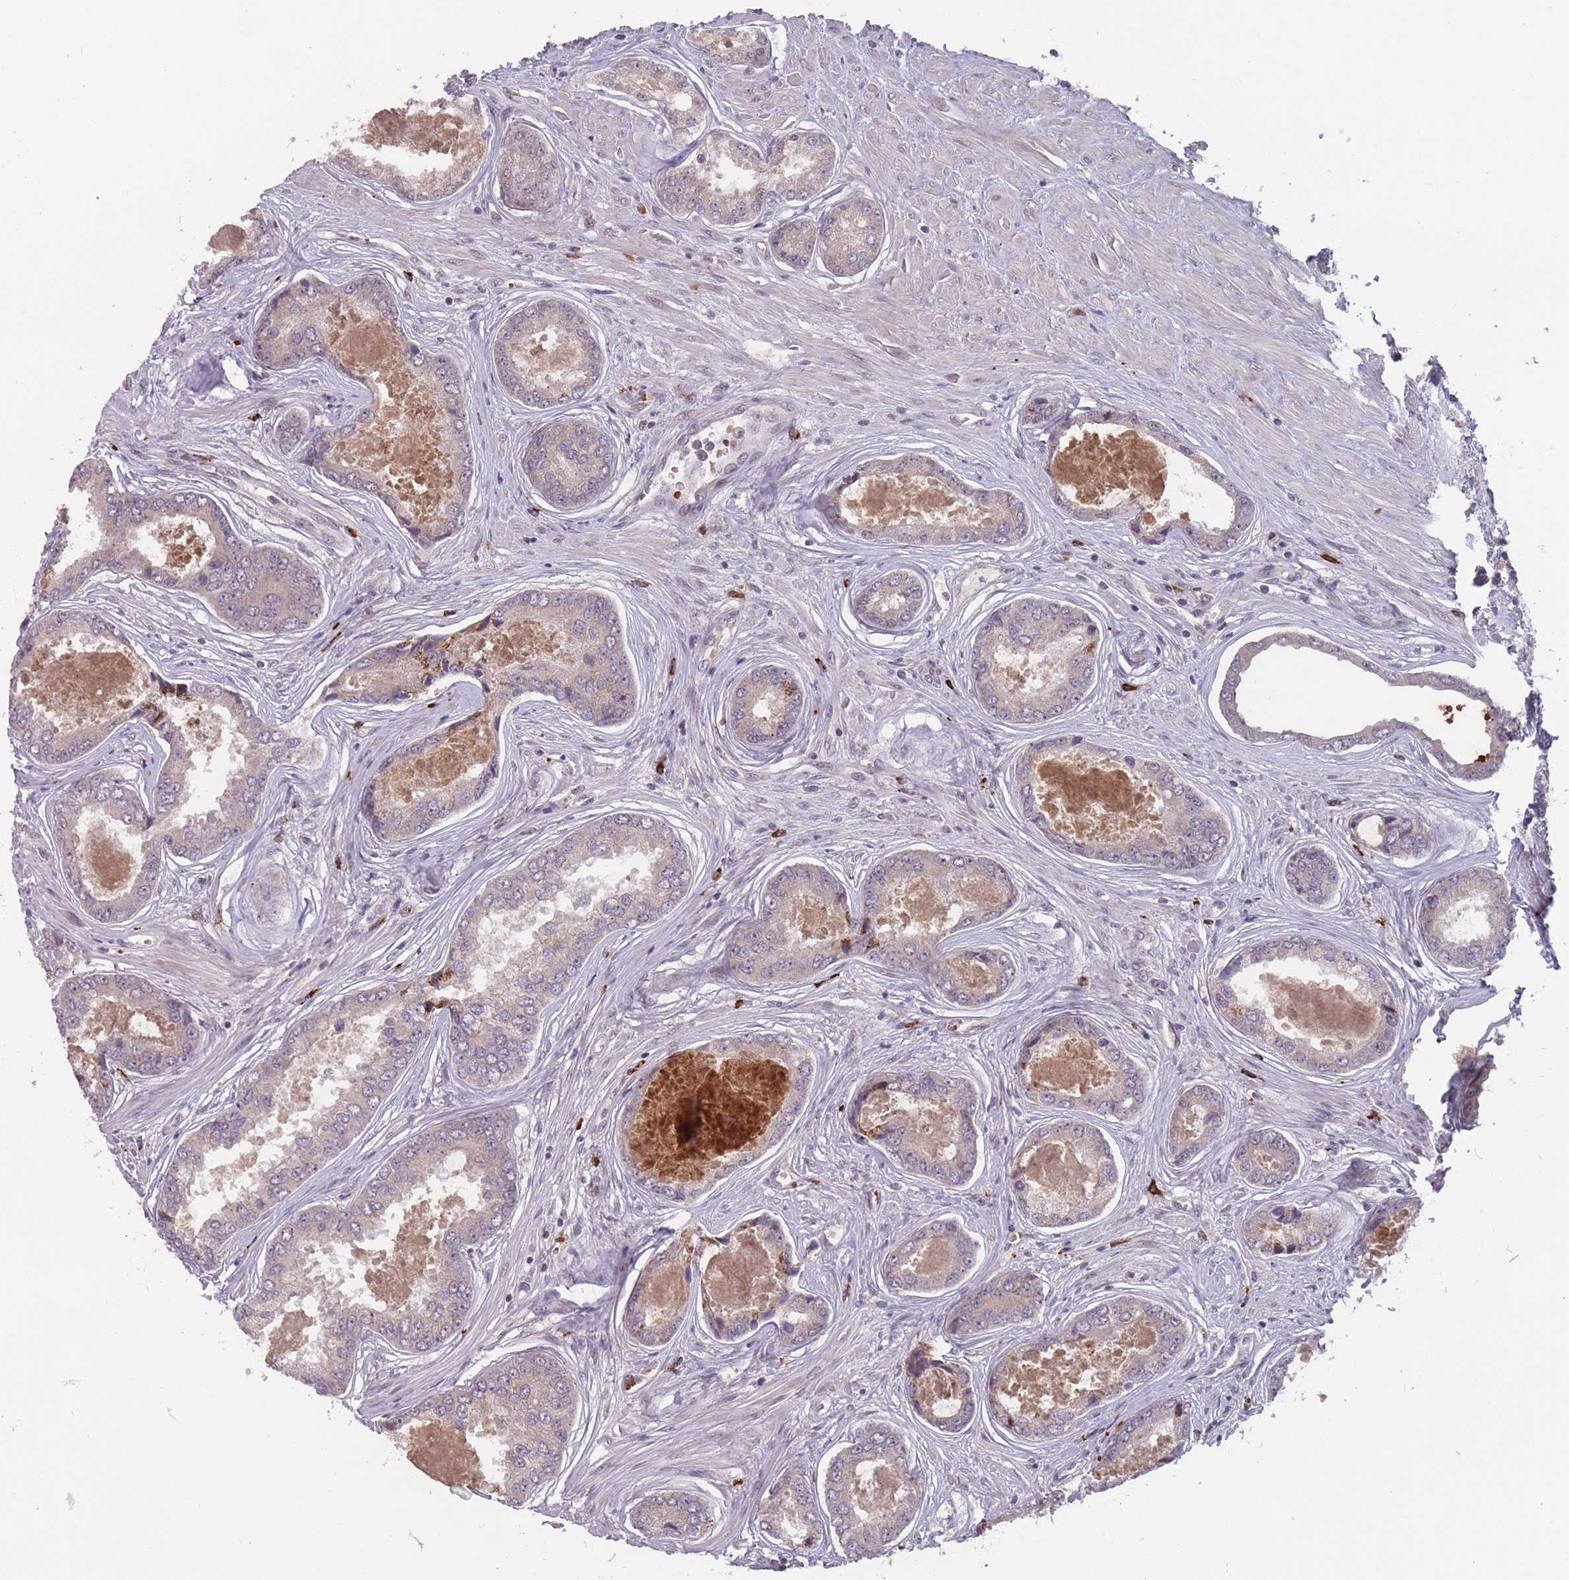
{"staining": {"intensity": "negative", "quantity": "none", "location": "none"}, "tissue": "prostate cancer", "cell_type": "Tumor cells", "image_type": "cancer", "snomed": [{"axis": "morphology", "description": "Adenocarcinoma, Low grade"}, {"axis": "topography", "description": "Prostate"}], "caption": "Tumor cells show no significant protein staining in prostate low-grade adenocarcinoma. (DAB immunohistochemistry with hematoxylin counter stain).", "gene": "SECTM1", "patient": {"sex": "male", "age": 68}}